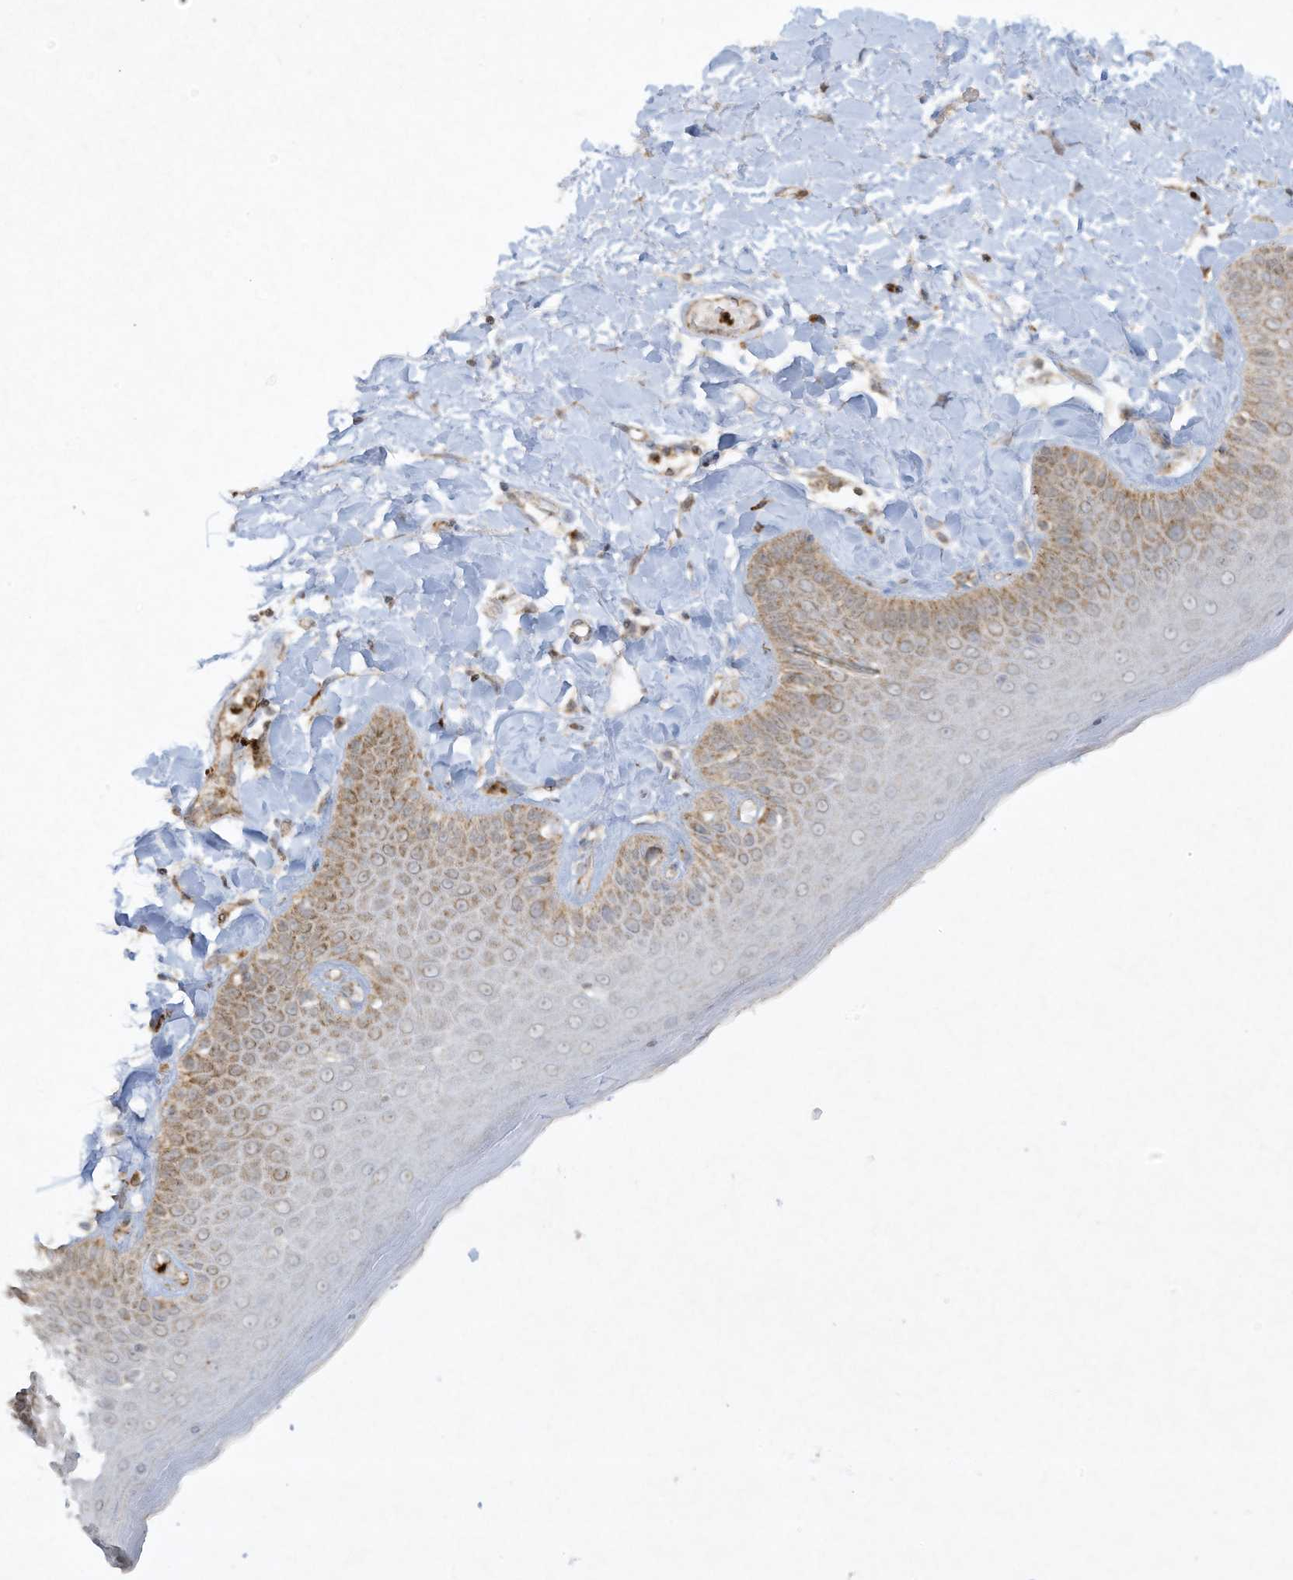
{"staining": {"intensity": "moderate", "quantity": ">75%", "location": "cytoplasmic/membranous"}, "tissue": "skin", "cell_type": "Epidermal cells", "image_type": "normal", "snomed": [{"axis": "morphology", "description": "Normal tissue, NOS"}, {"axis": "topography", "description": "Anal"}], "caption": "Human skin stained with a brown dye exhibits moderate cytoplasmic/membranous positive expression in about >75% of epidermal cells.", "gene": "CHRNA4", "patient": {"sex": "male", "age": 69}}